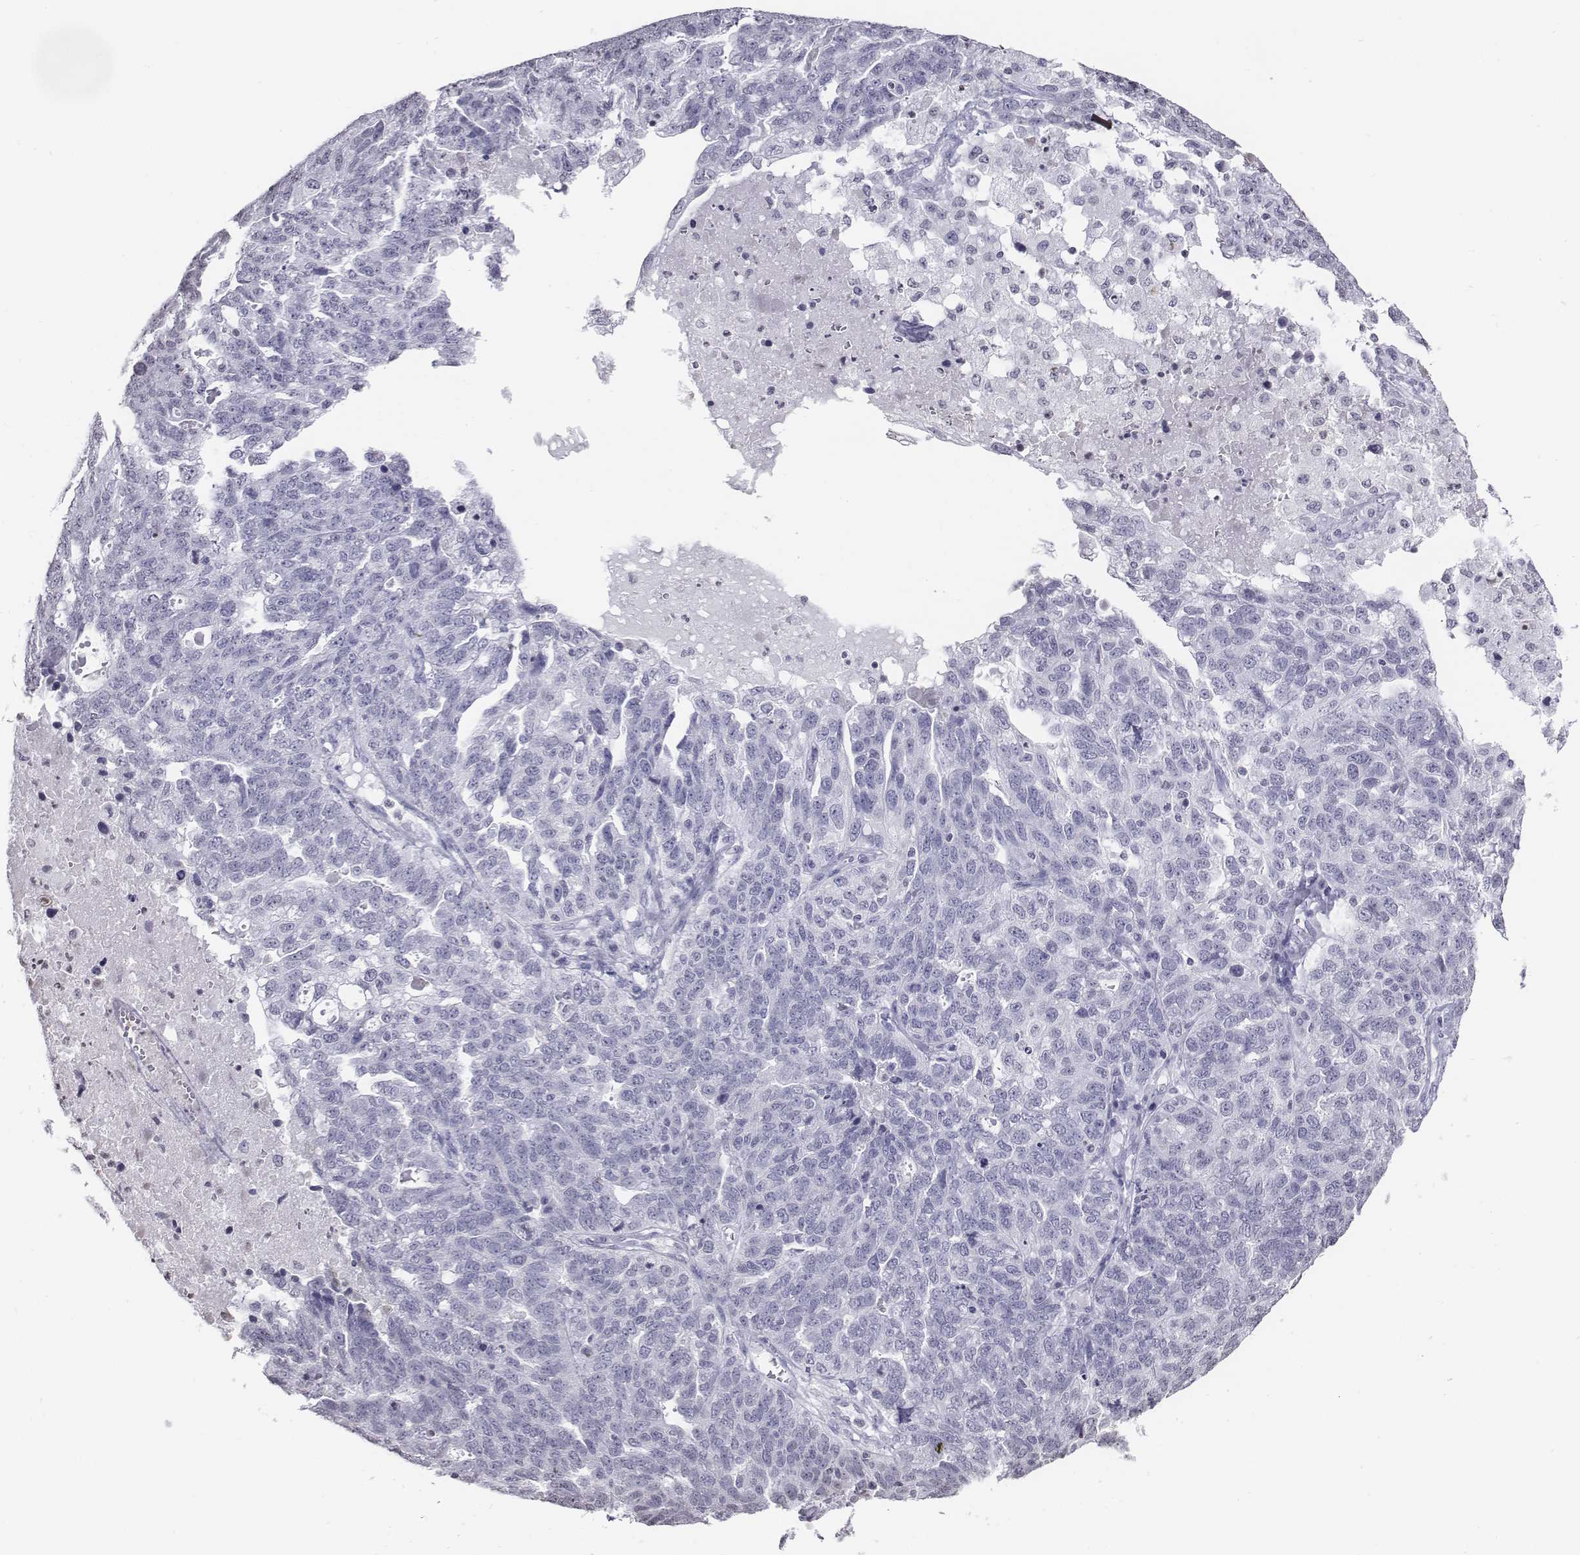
{"staining": {"intensity": "negative", "quantity": "none", "location": "none"}, "tissue": "ovarian cancer", "cell_type": "Tumor cells", "image_type": "cancer", "snomed": [{"axis": "morphology", "description": "Cystadenocarcinoma, serous, NOS"}, {"axis": "topography", "description": "Ovary"}], "caption": "Protein analysis of ovarian cancer displays no significant expression in tumor cells.", "gene": "BARHL1", "patient": {"sex": "female", "age": 71}}